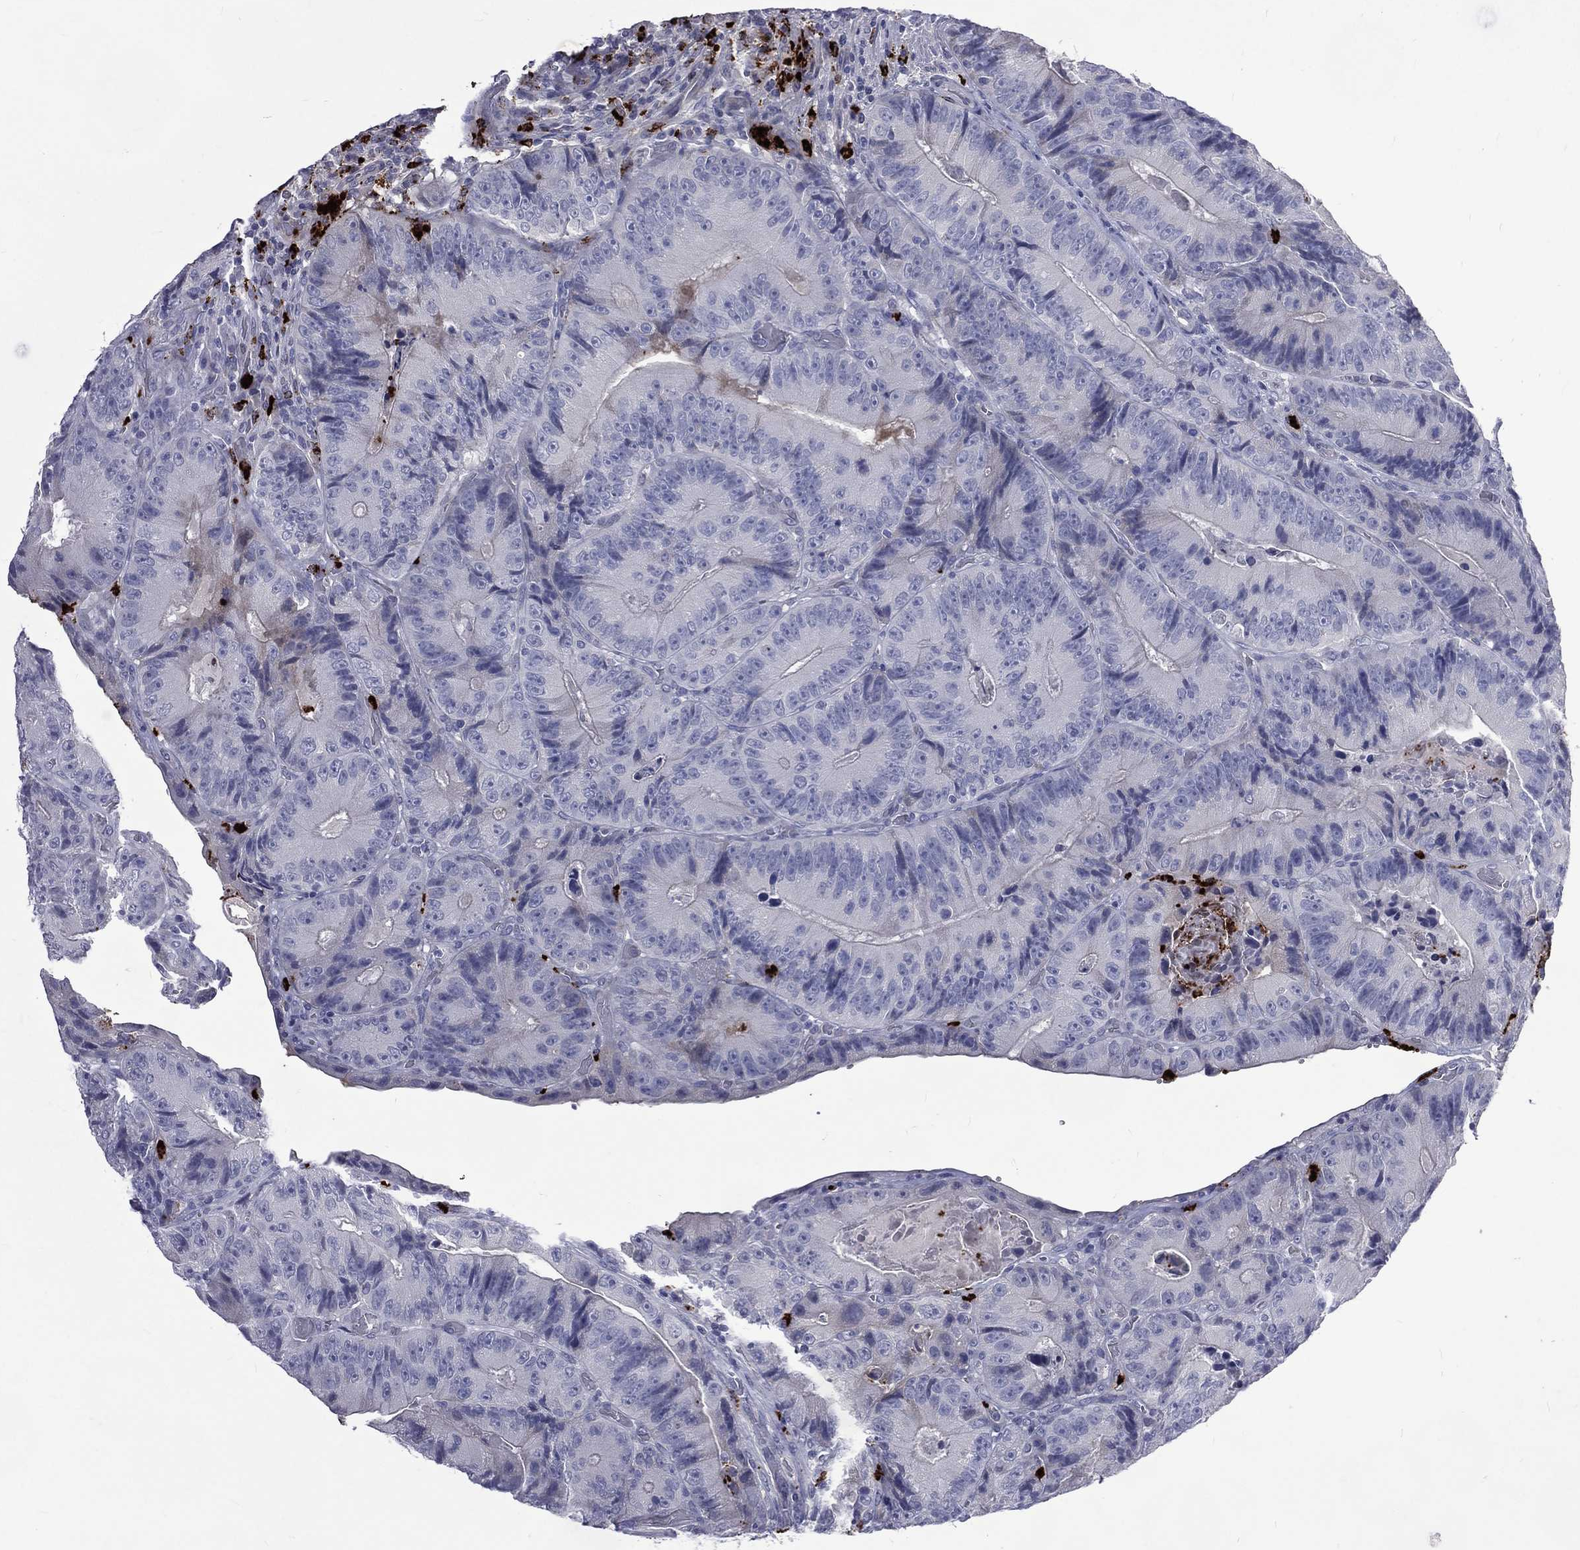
{"staining": {"intensity": "negative", "quantity": "none", "location": "none"}, "tissue": "colorectal cancer", "cell_type": "Tumor cells", "image_type": "cancer", "snomed": [{"axis": "morphology", "description": "Adenocarcinoma, NOS"}, {"axis": "topography", "description": "Colon"}], "caption": "Protein analysis of colorectal cancer shows no significant expression in tumor cells. (DAB IHC, high magnification).", "gene": "ELANE", "patient": {"sex": "female", "age": 86}}